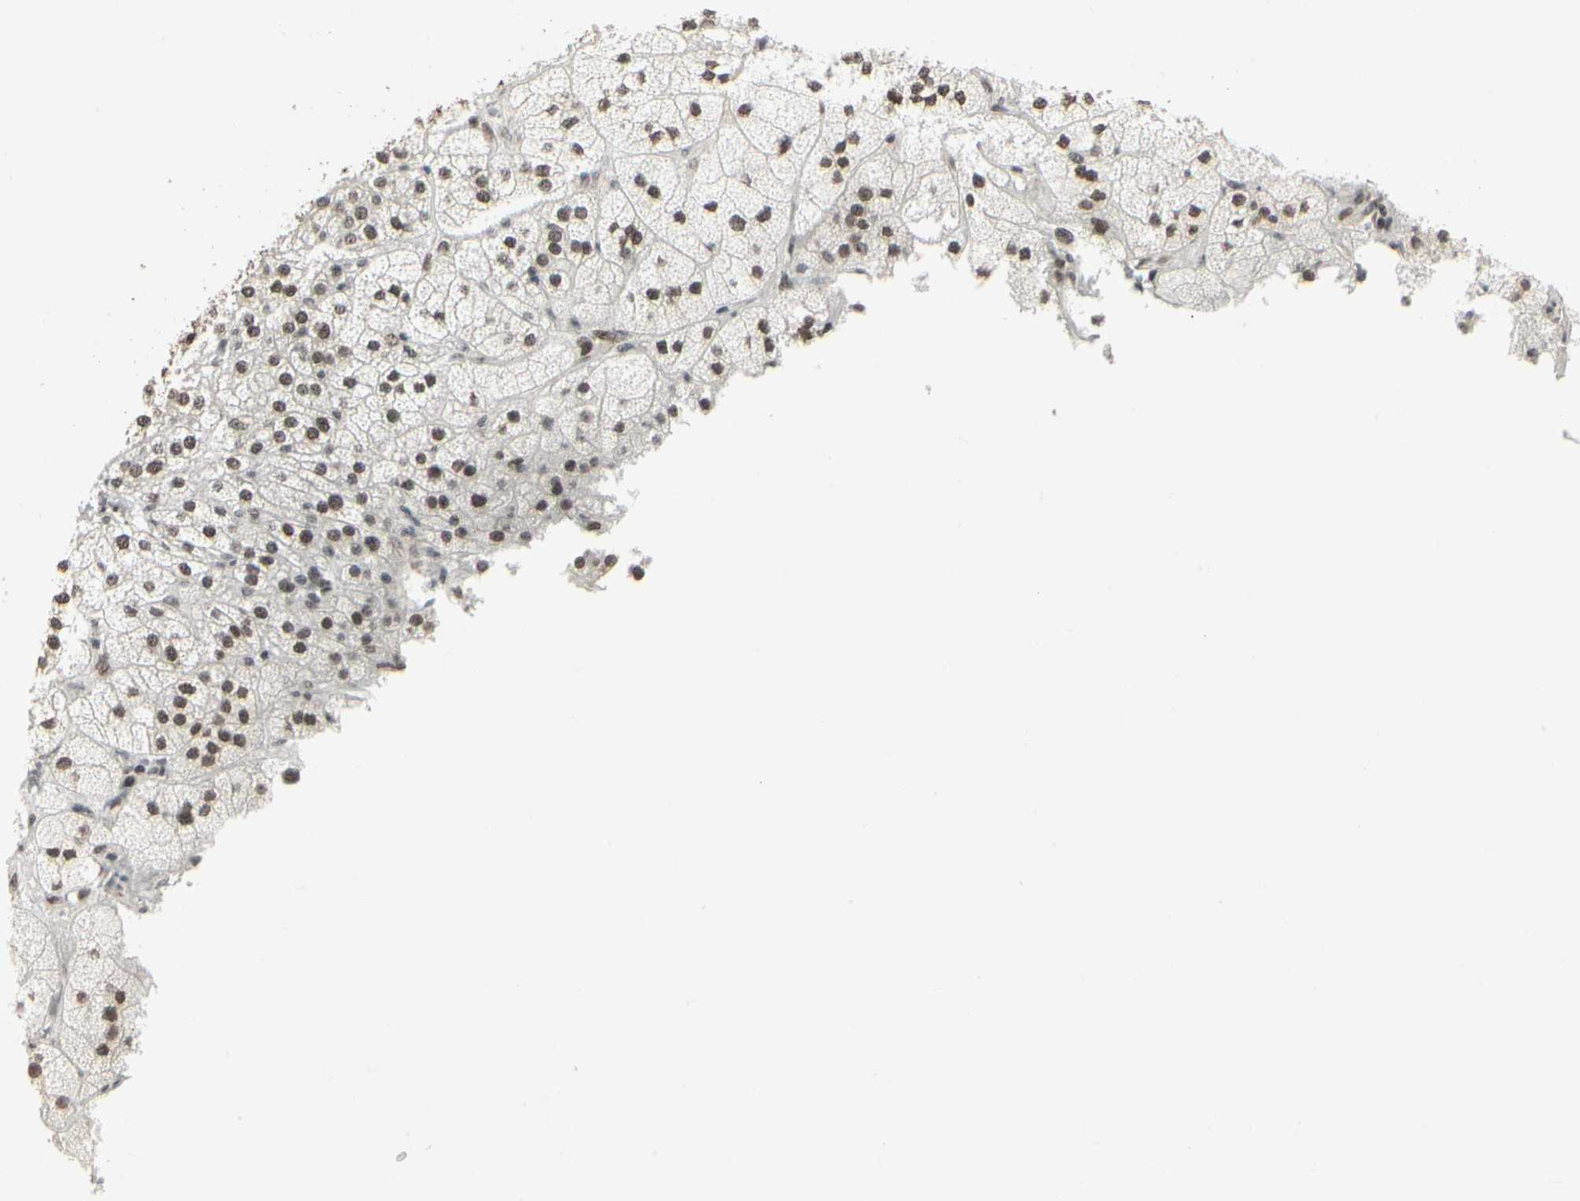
{"staining": {"intensity": "strong", "quantity": ">75%", "location": "nuclear"}, "tissue": "adrenal gland", "cell_type": "Glandular cells", "image_type": "normal", "snomed": [{"axis": "morphology", "description": "Normal tissue, NOS"}, {"axis": "topography", "description": "Adrenal gland"}], "caption": "The photomicrograph shows staining of unremarkable adrenal gland, revealing strong nuclear protein expression (brown color) within glandular cells.", "gene": "HMG20A", "patient": {"sex": "female", "age": 60}}